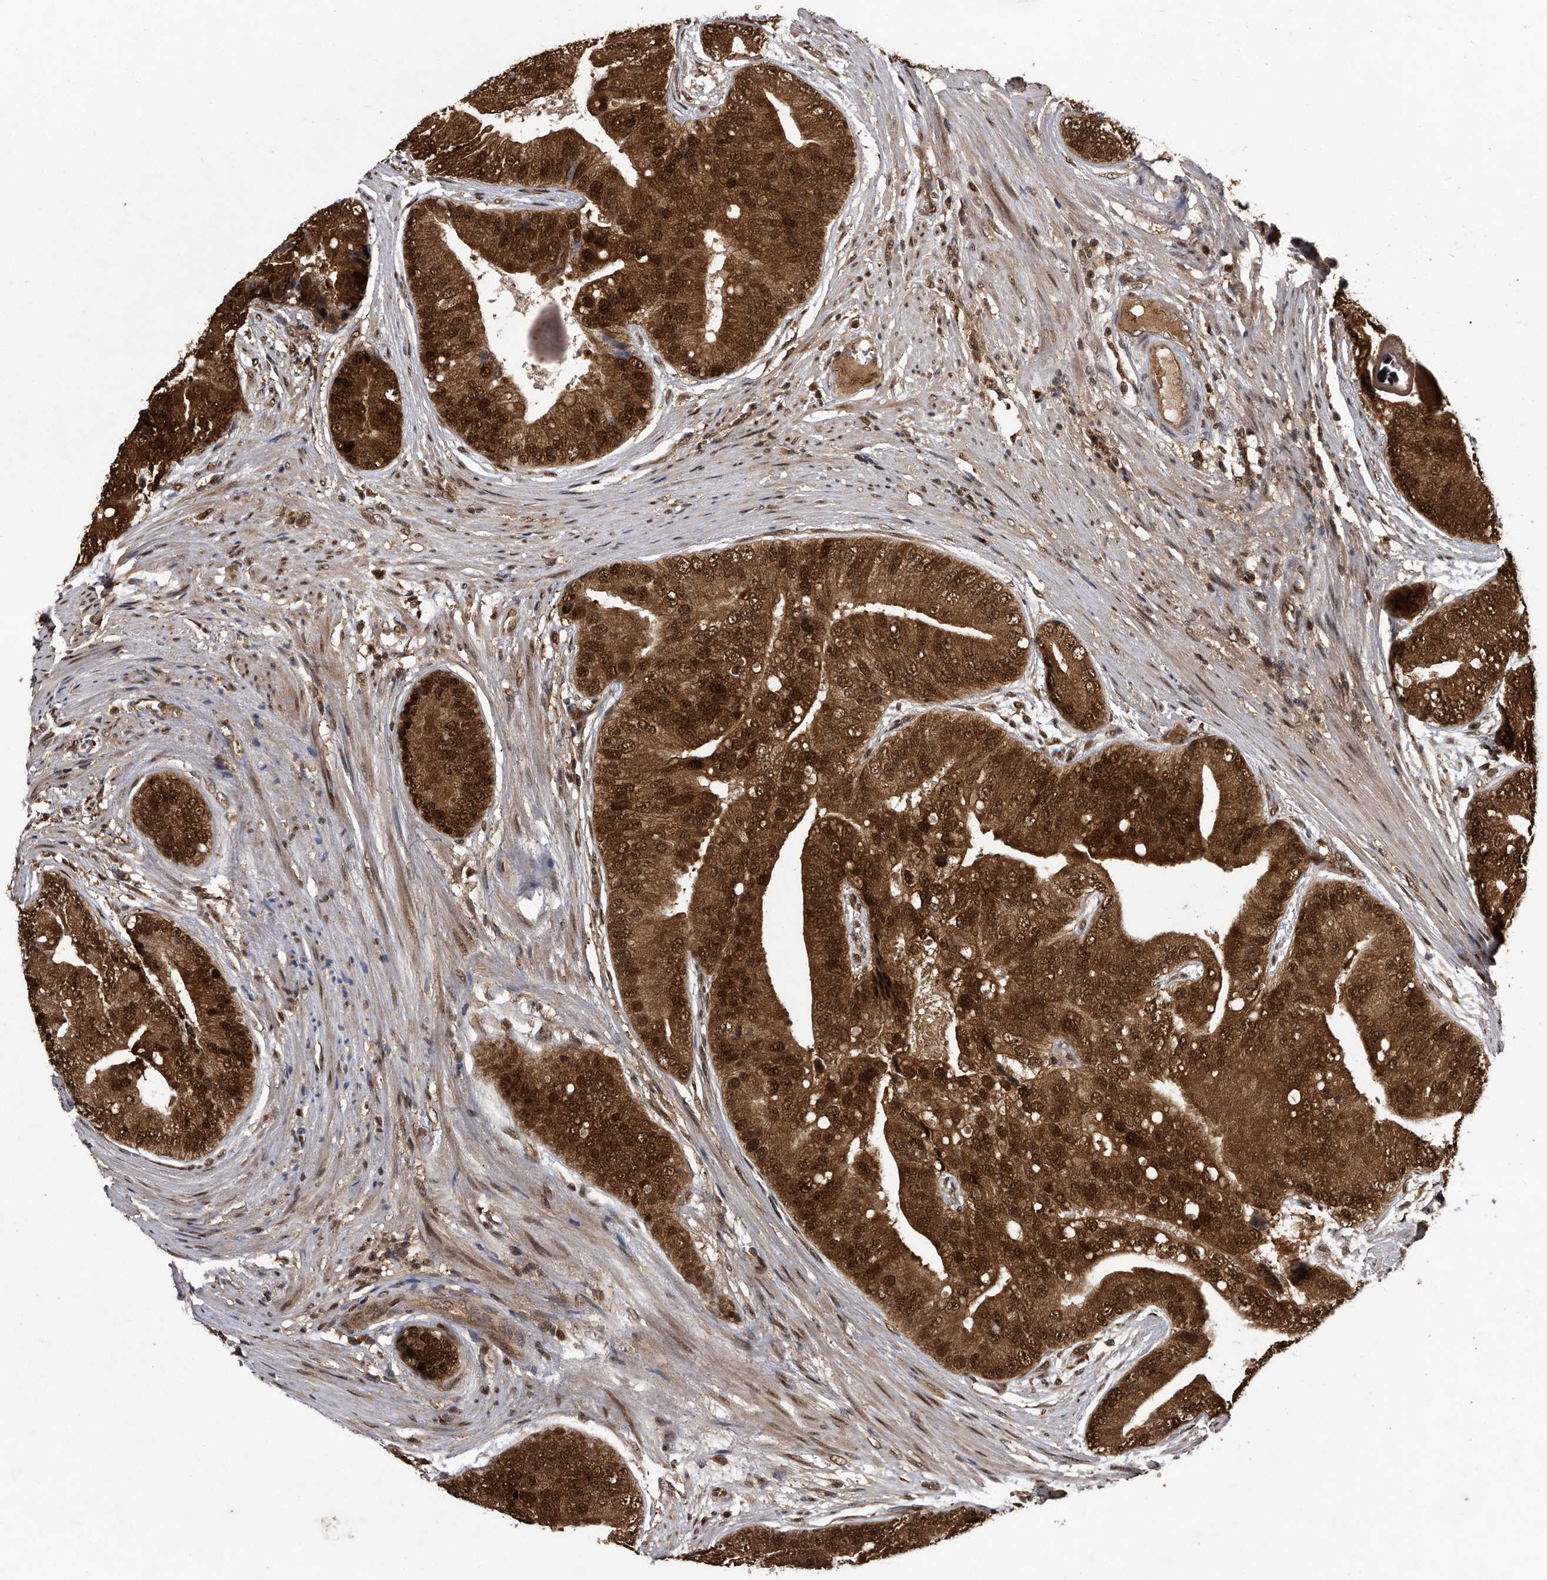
{"staining": {"intensity": "strong", "quantity": ">75%", "location": "cytoplasmic/membranous,nuclear"}, "tissue": "prostate cancer", "cell_type": "Tumor cells", "image_type": "cancer", "snomed": [{"axis": "morphology", "description": "Adenocarcinoma, High grade"}, {"axis": "topography", "description": "Prostate"}], "caption": "Approximately >75% of tumor cells in human prostate high-grade adenocarcinoma reveal strong cytoplasmic/membranous and nuclear protein expression as visualized by brown immunohistochemical staining.", "gene": "RAD23B", "patient": {"sex": "male", "age": 70}}